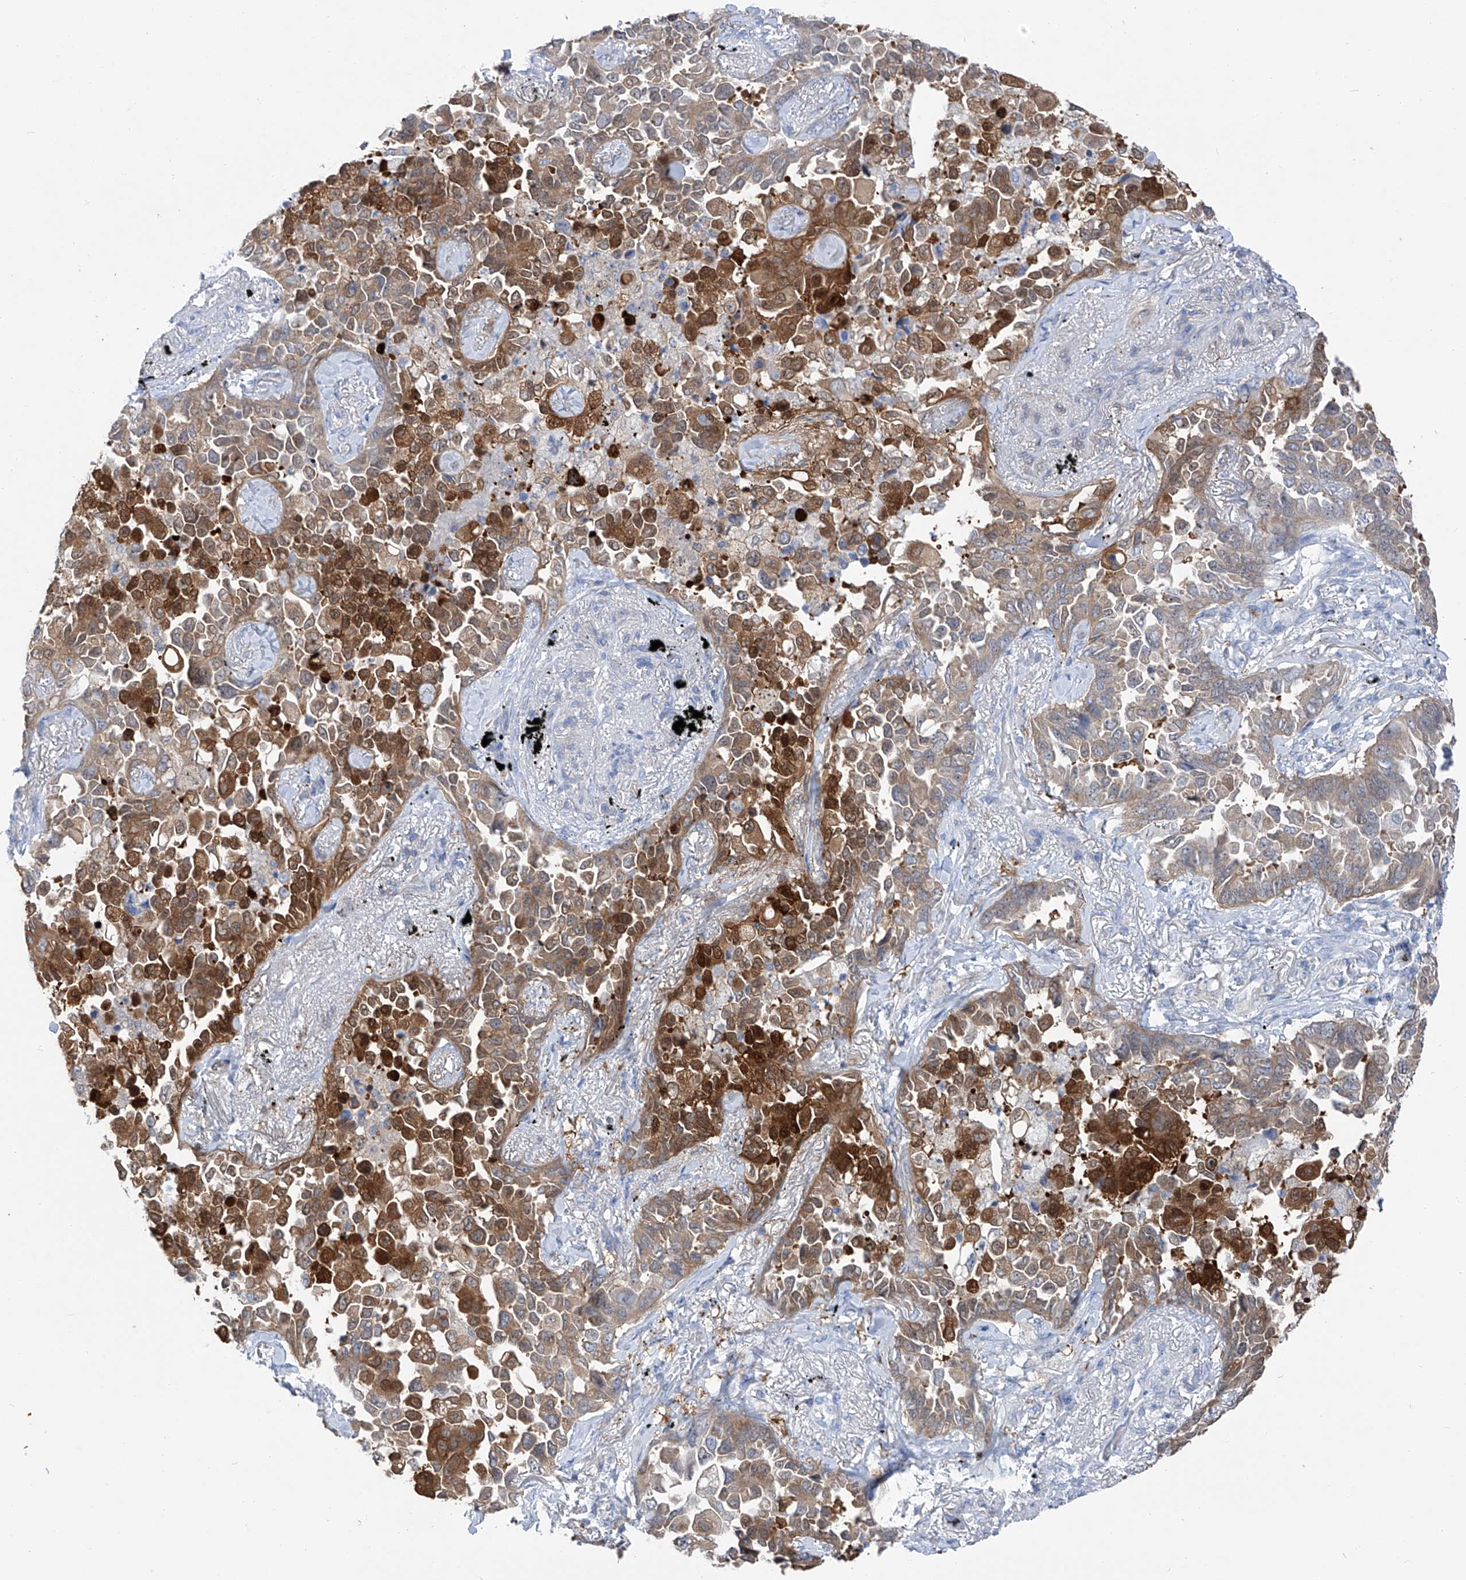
{"staining": {"intensity": "moderate", "quantity": ">75%", "location": "cytoplasmic/membranous"}, "tissue": "lung cancer", "cell_type": "Tumor cells", "image_type": "cancer", "snomed": [{"axis": "morphology", "description": "Adenocarcinoma, NOS"}, {"axis": "topography", "description": "Lung"}], "caption": "The photomicrograph displays immunohistochemical staining of lung cancer. There is moderate cytoplasmic/membranous positivity is appreciated in about >75% of tumor cells.", "gene": "UFL1", "patient": {"sex": "female", "age": 67}}